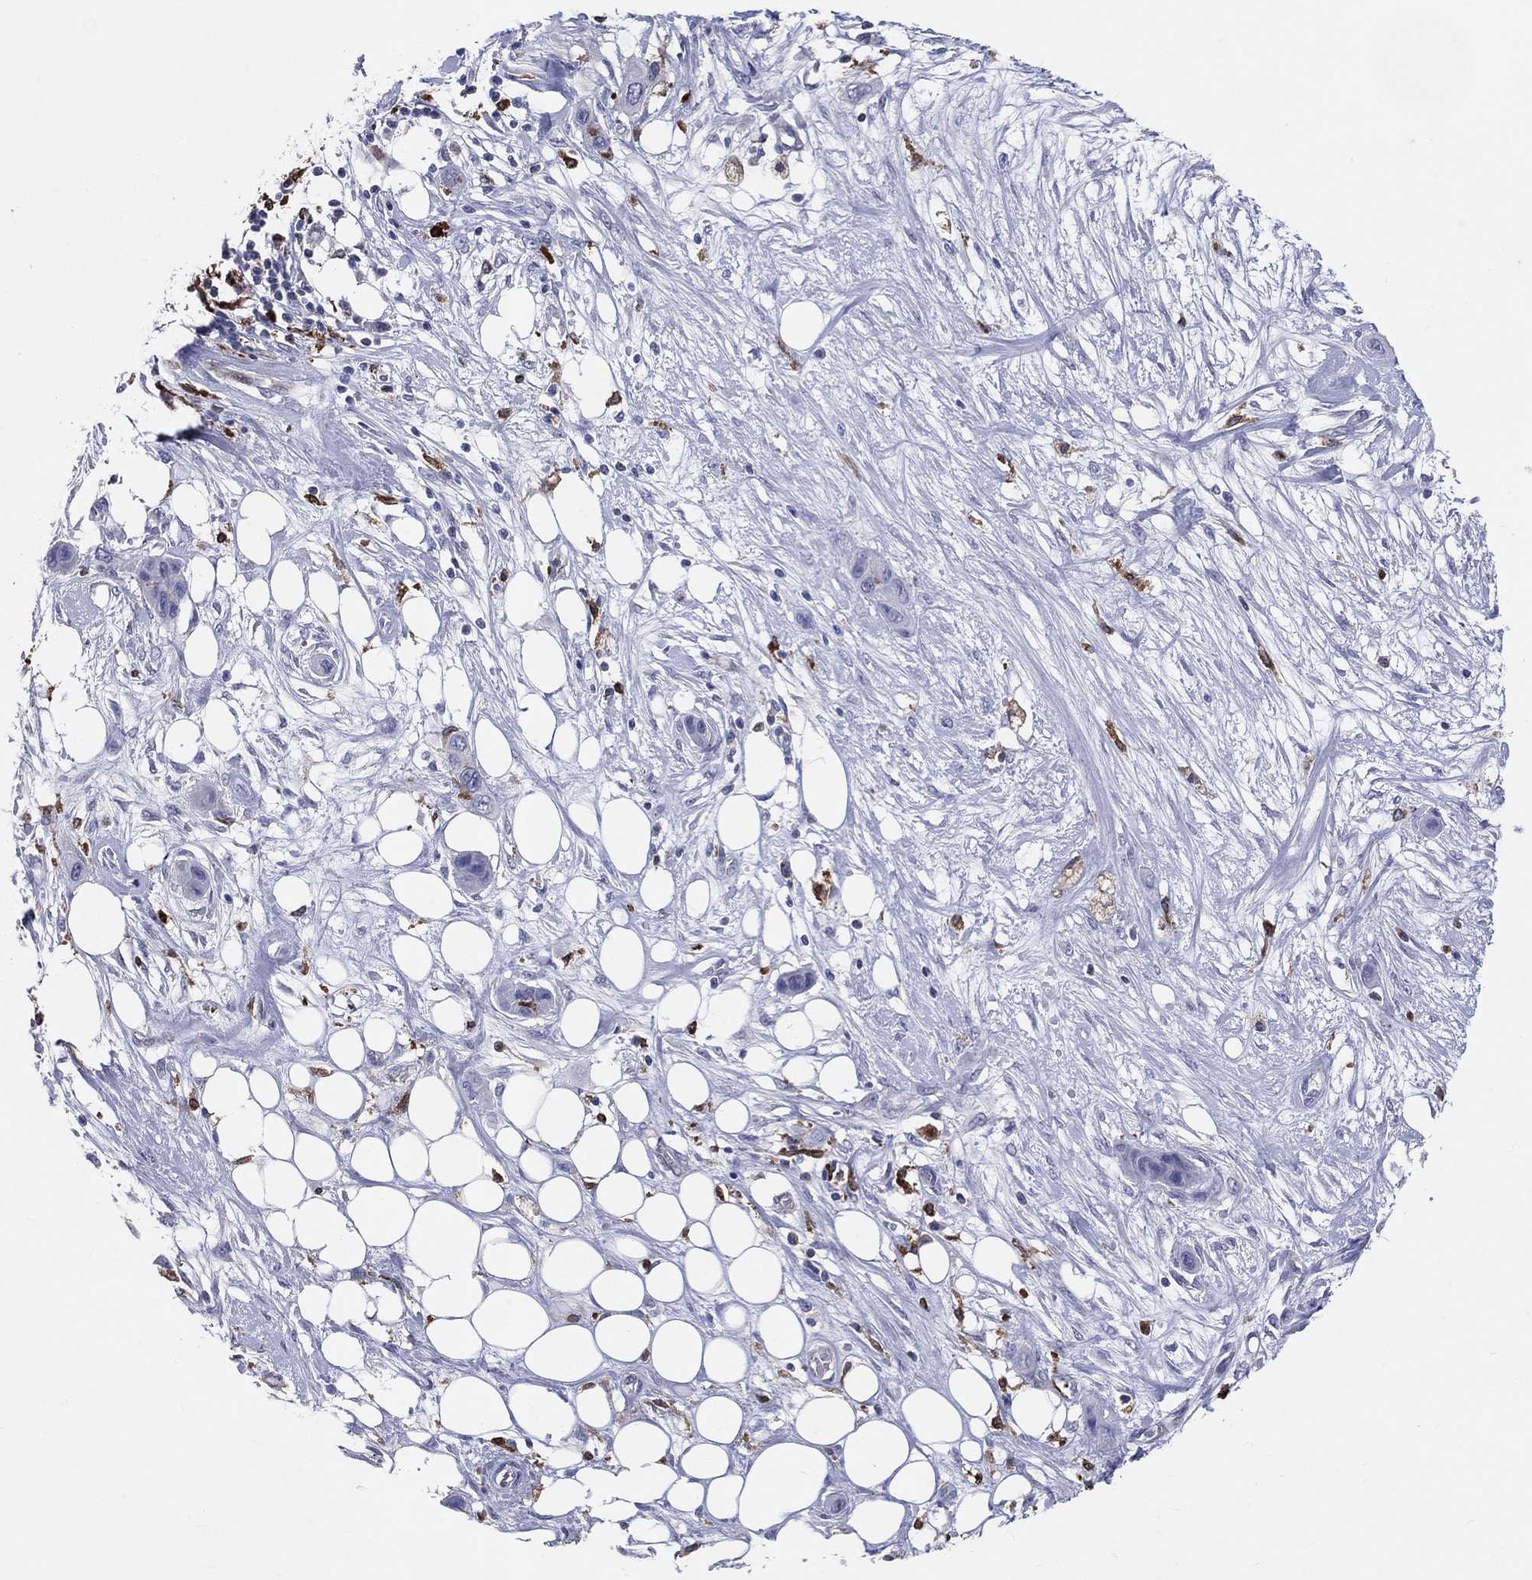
{"staining": {"intensity": "negative", "quantity": "none", "location": "none"}, "tissue": "skin cancer", "cell_type": "Tumor cells", "image_type": "cancer", "snomed": [{"axis": "morphology", "description": "Squamous cell carcinoma, NOS"}, {"axis": "topography", "description": "Skin"}], "caption": "Skin squamous cell carcinoma was stained to show a protein in brown. There is no significant staining in tumor cells. (Stains: DAB (3,3'-diaminobenzidine) immunohistochemistry with hematoxylin counter stain, Microscopy: brightfield microscopy at high magnification).", "gene": "CD74", "patient": {"sex": "male", "age": 79}}